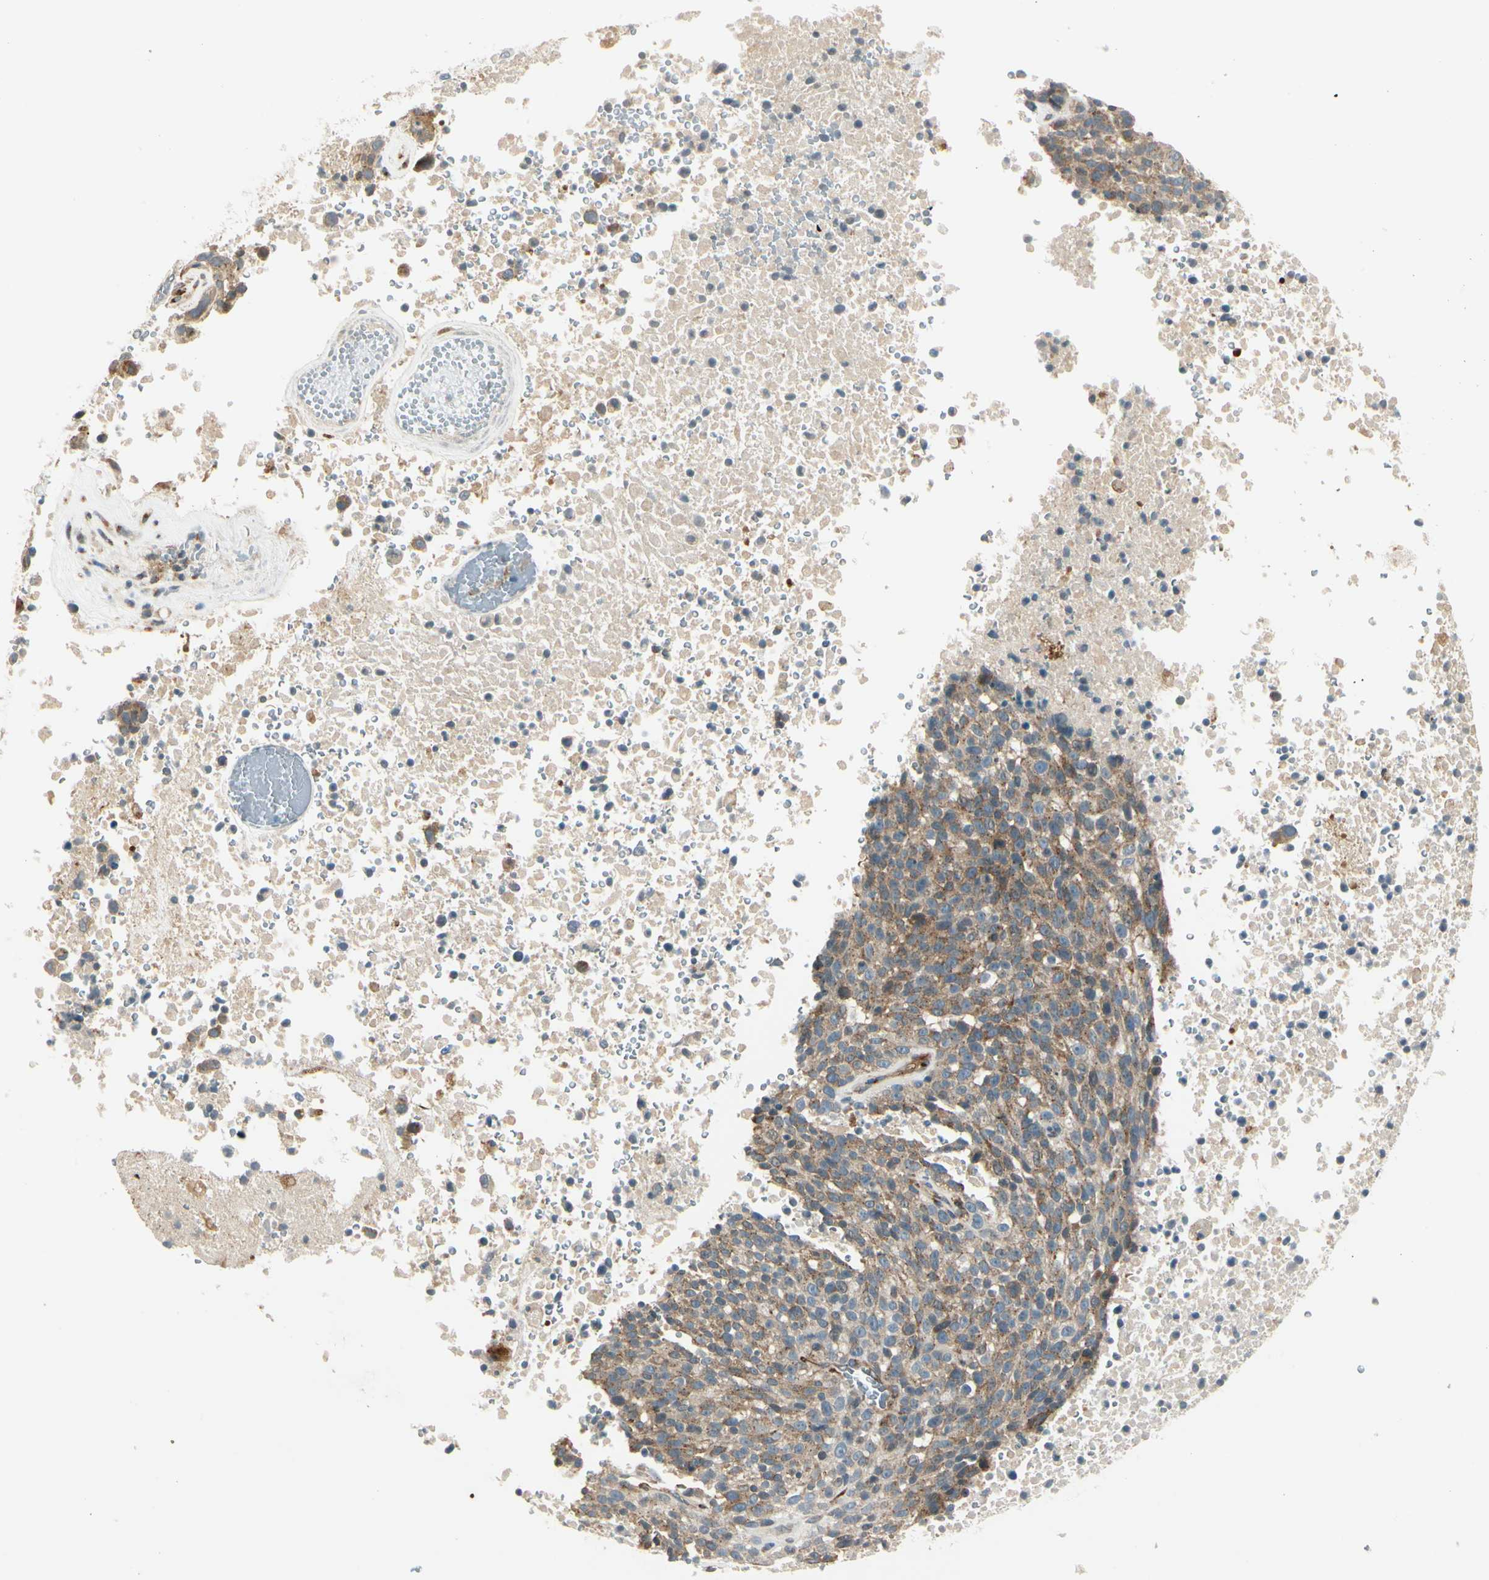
{"staining": {"intensity": "moderate", "quantity": ">75%", "location": "cytoplasmic/membranous"}, "tissue": "melanoma", "cell_type": "Tumor cells", "image_type": "cancer", "snomed": [{"axis": "morphology", "description": "Malignant melanoma, Metastatic site"}, {"axis": "topography", "description": "Cerebral cortex"}], "caption": "Immunohistochemistry image of human malignant melanoma (metastatic site) stained for a protein (brown), which exhibits medium levels of moderate cytoplasmic/membranous positivity in approximately >75% of tumor cells.", "gene": "MANSC1", "patient": {"sex": "female", "age": 52}}